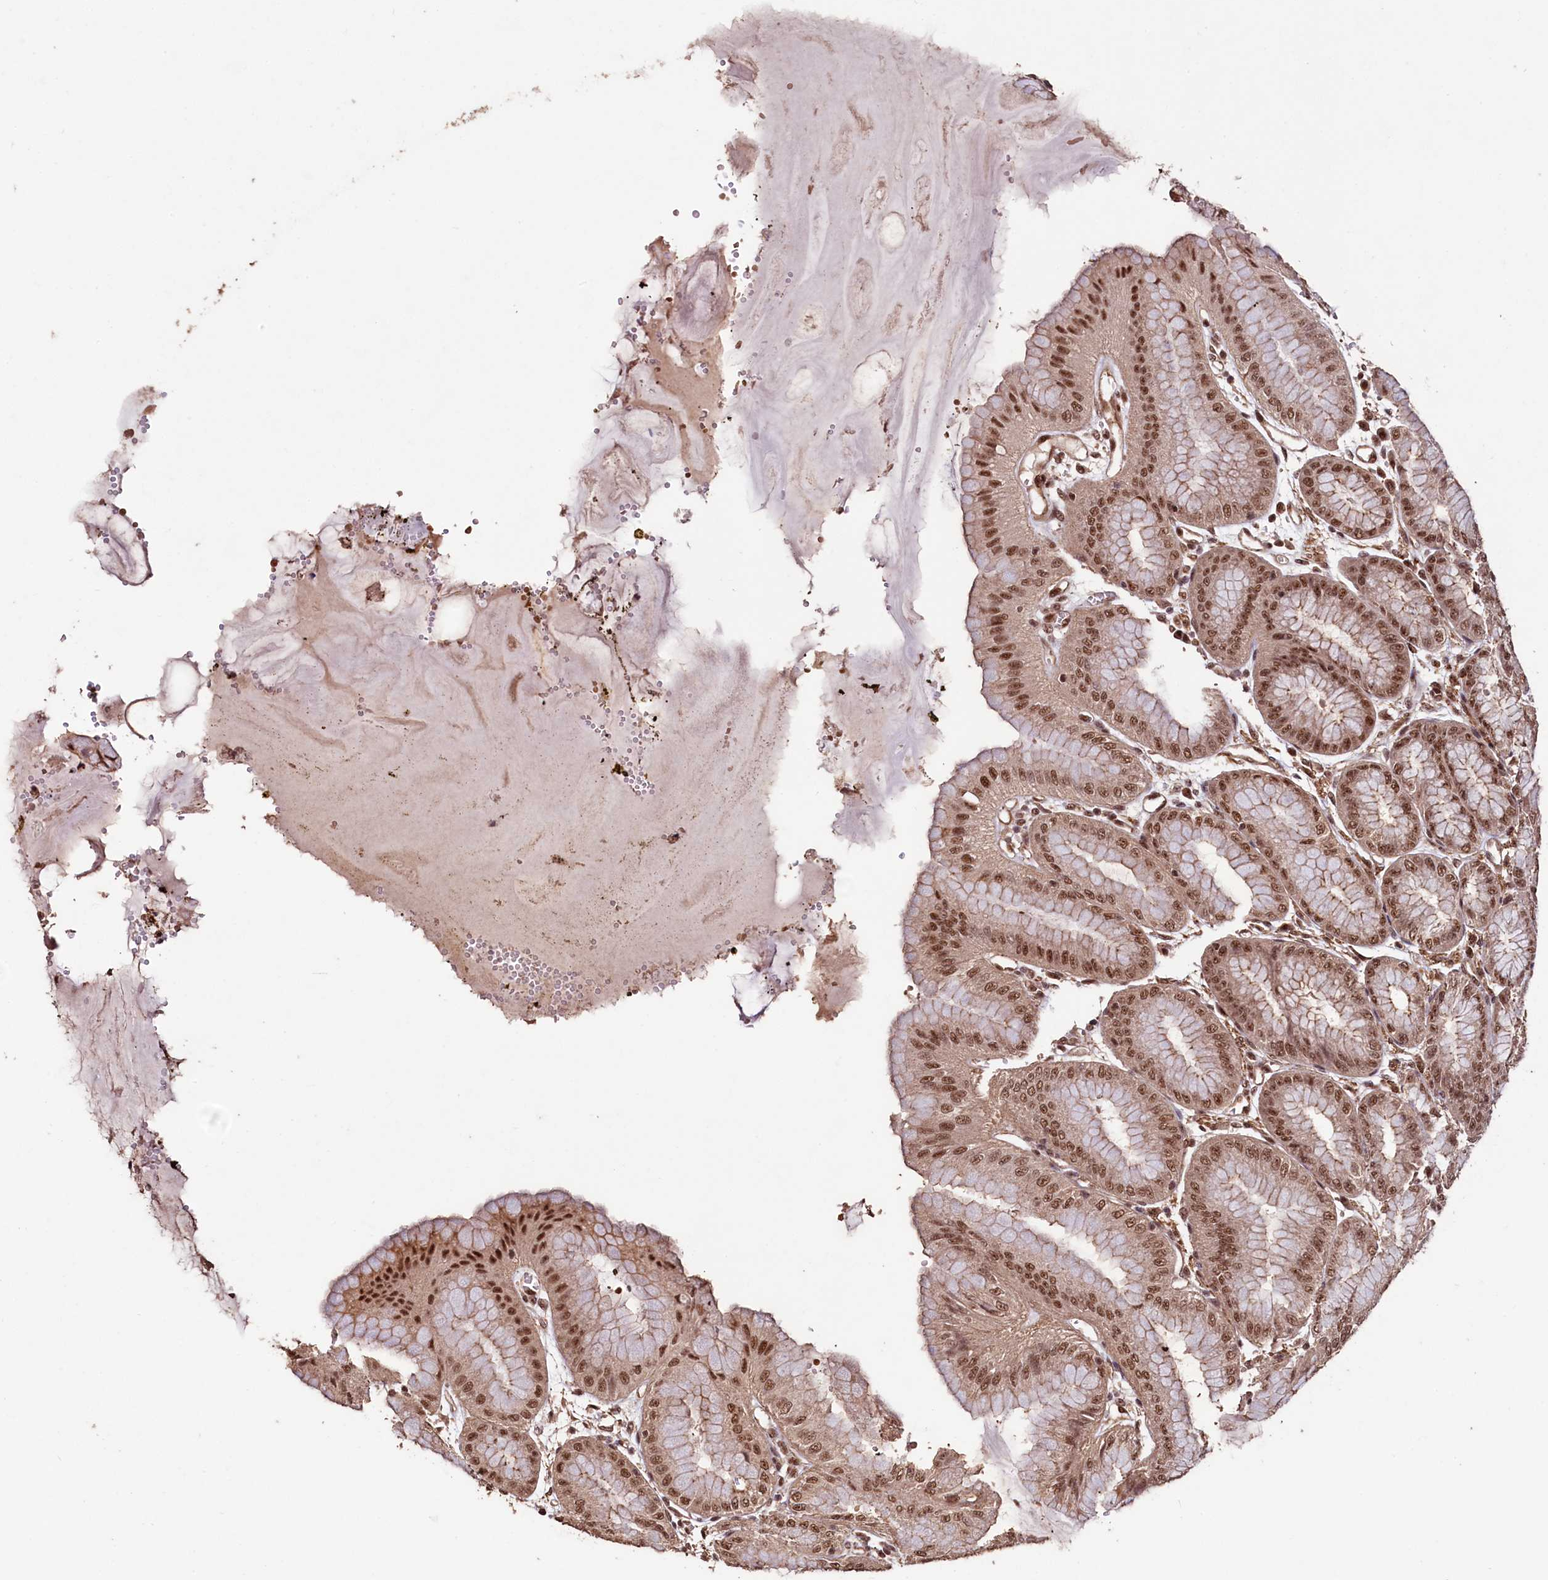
{"staining": {"intensity": "strong", "quantity": ">75%", "location": "cytoplasmic/membranous,nuclear"}, "tissue": "stomach", "cell_type": "Glandular cells", "image_type": "normal", "snomed": [{"axis": "morphology", "description": "Normal tissue, NOS"}, {"axis": "topography", "description": "Stomach, lower"}], "caption": "Stomach stained with immunohistochemistry displays strong cytoplasmic/membranous,nuclear positivity in approximately >75% of glandular cells. (DAB (3,3'-diaminobenzidine) = brown stain, brightfield microscopy at high magnification).", "gene": "SFSWAP", "patient": {"sex": "male", "age": 71}}